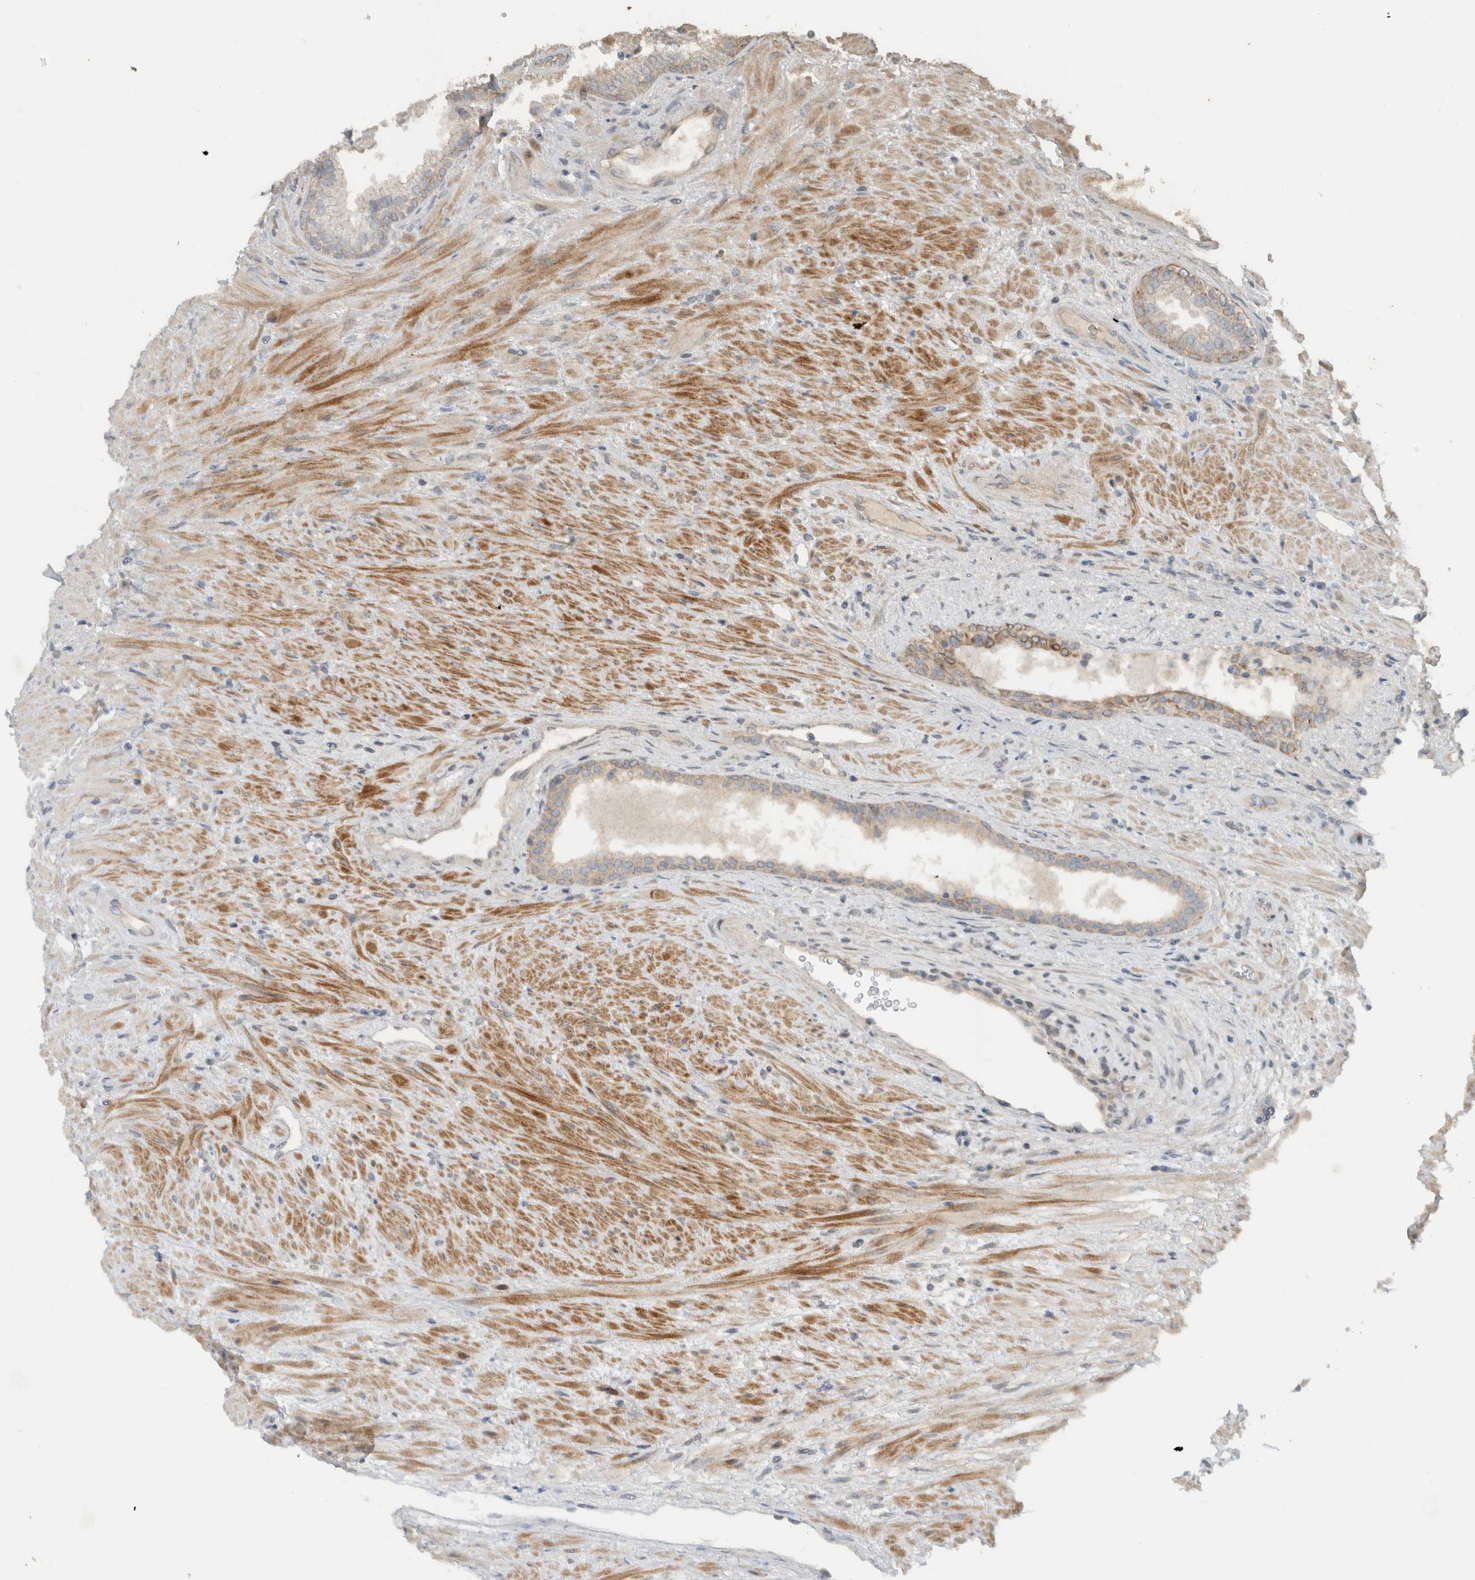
{"staining": {"intensity": "weak", "quantity": "<25%", "location": "cytoplasmic/membranous"}, "tissue": "prostate", "cell_type": "Glandular cells", "image_type": "normal", "snomed": [{"axis": "morphology", "description": "Normal tissue, NOS"}, {"axis": "topography", "description": "Prostate"}], "caption": "This is a image of immunohistochemistry staining of benign prostate, which shows no staining in glandular cells.", "gene": "ERCC6L2", "patient": {"sex": "male", "age": 76}}